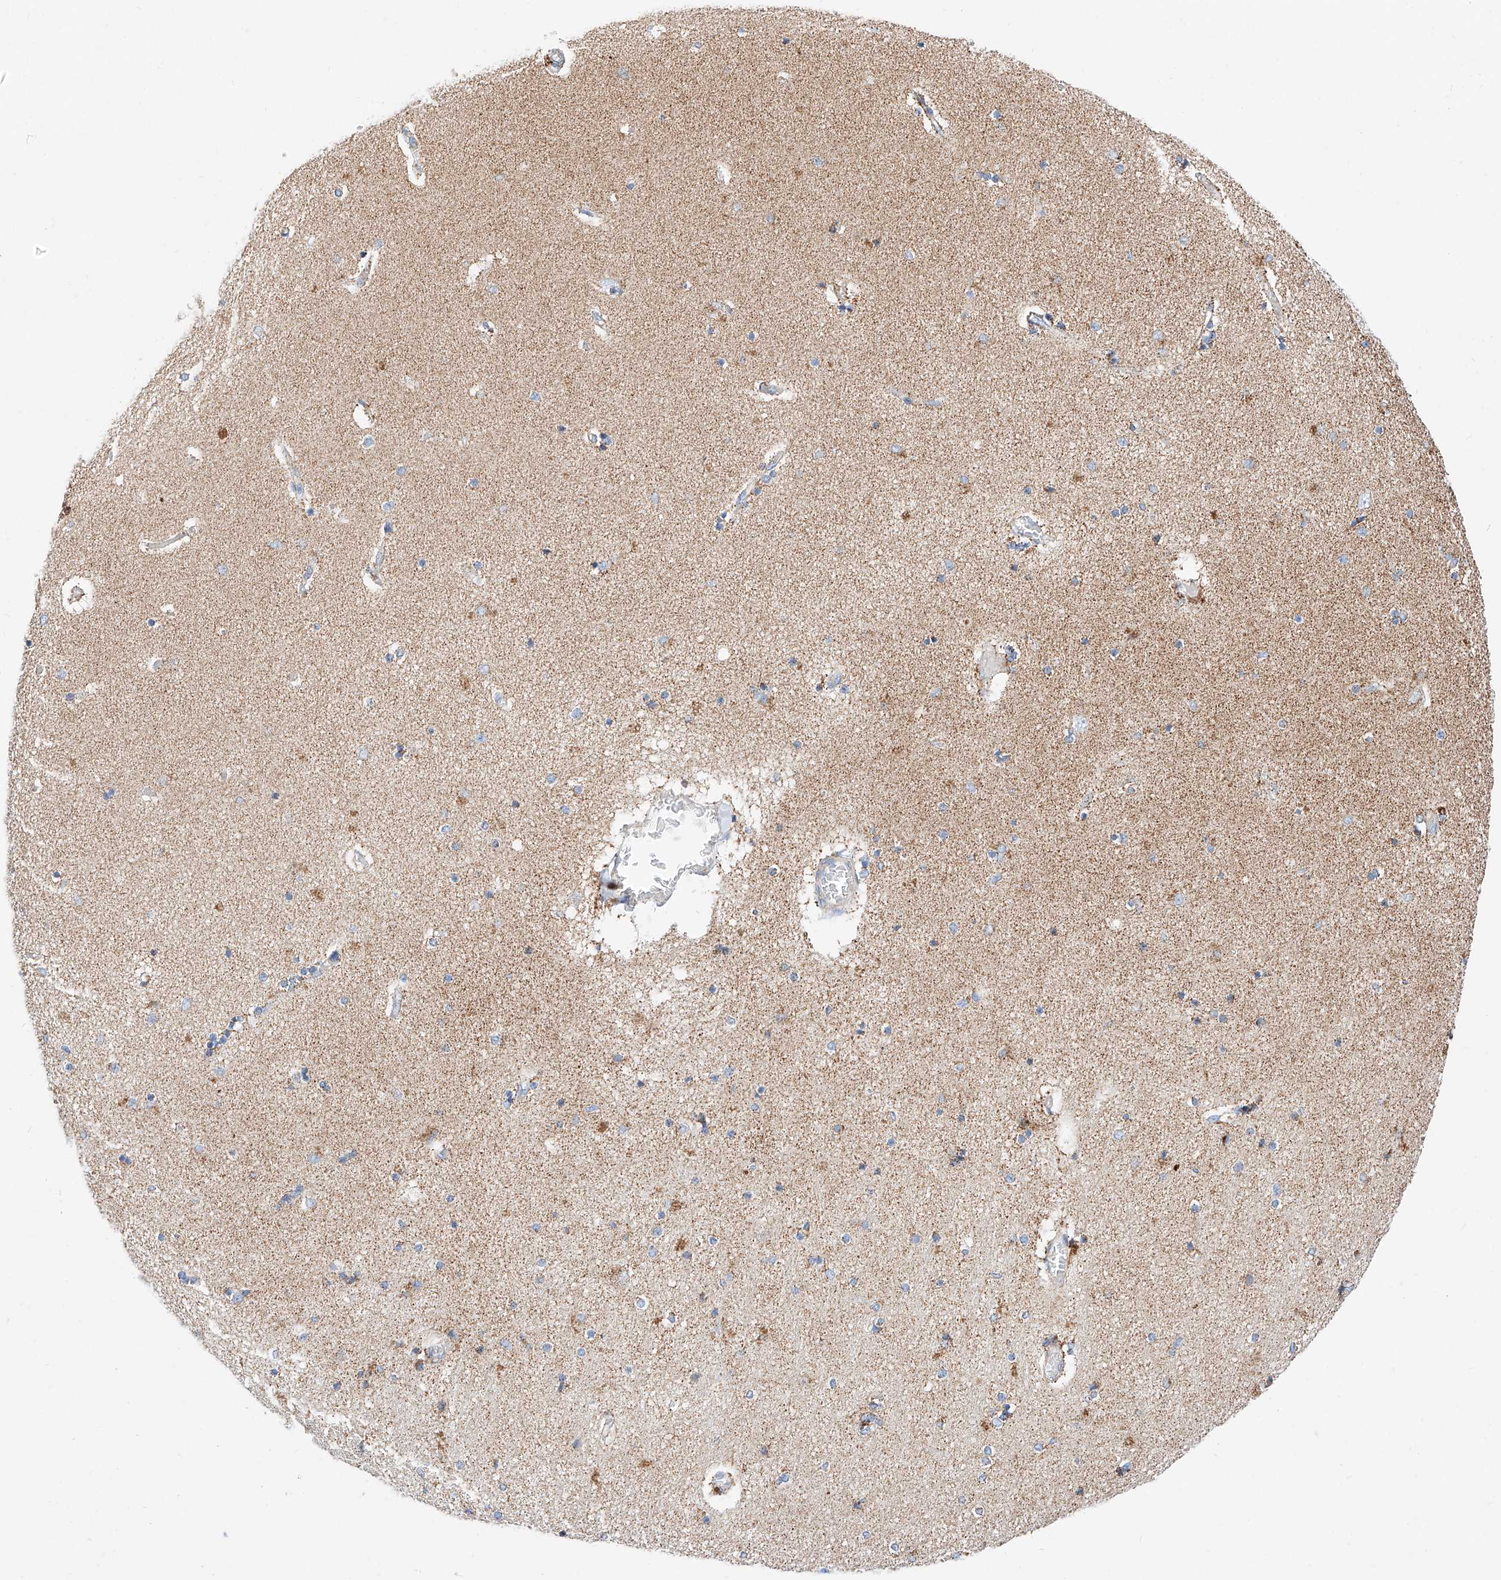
{"staining": {"intensity": "moderate", "quantity": "<25%", "location": "cytoplasmic/membranous"}, "tissue": "hippocampus", "cell_type": "Glial cells", "image_type": "normal", "snomed": [{"axis": "morphology", "description": "Normal tissue, NOS"}, {"axis": "topography", "description": "Hippocampus"}], "caption": "Glial cells exhibit low levels of moderate cytoplasmic/membranous positivity in about <25% of cells in benign human hippocampus.", "gene": "C6orf62", "patient": {"sex": "female", "age": 54}}